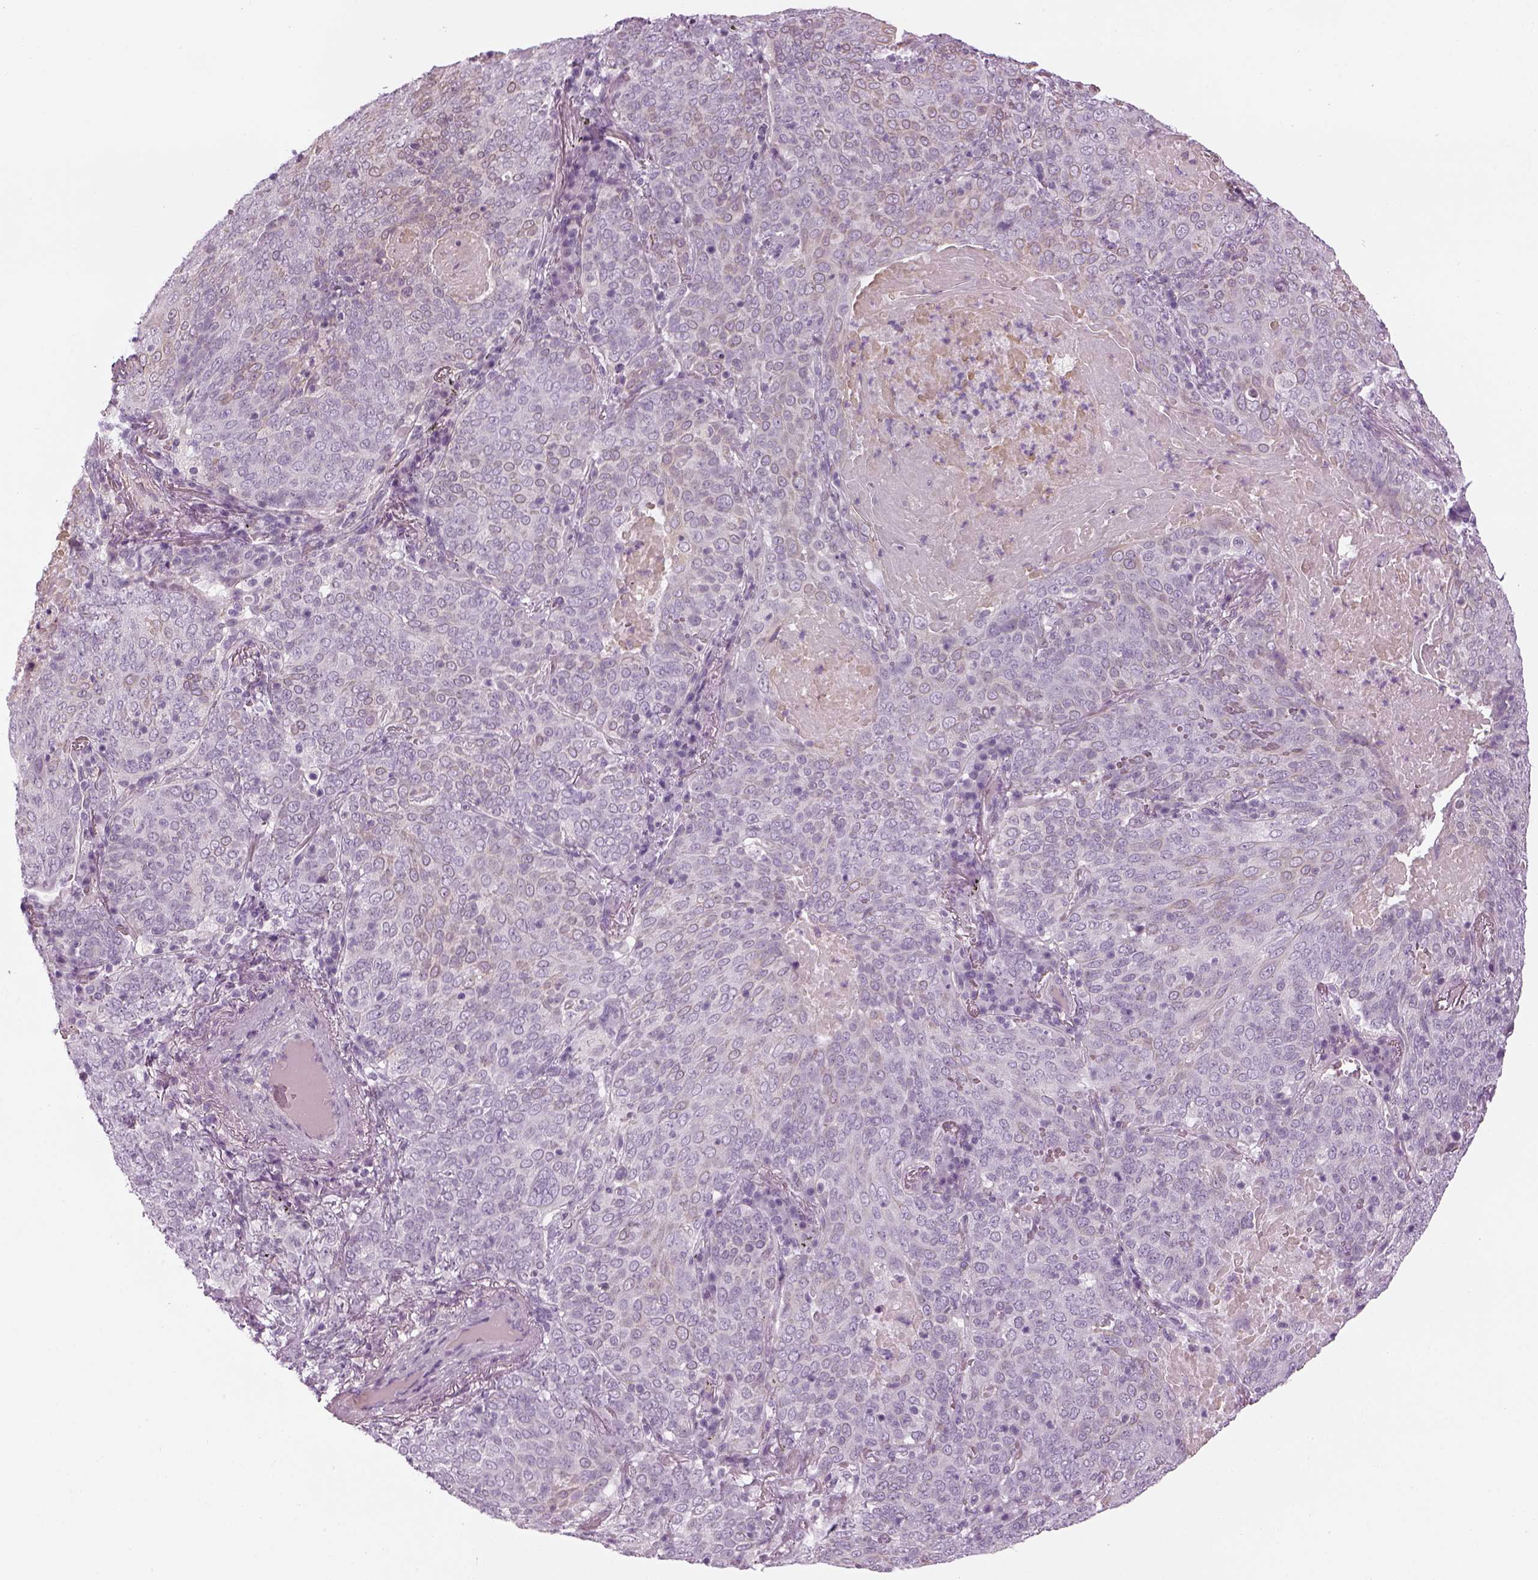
{"staining": {"intensity": "negative", "quantity": "none", "location": "none"}, "tissue": "lung cancer", "cell_type": "Tumor cells", "image_type": "cancer", "snomed": [{"axis": "morphology", "description": "Squamous cell carcinoma, NOS"}, {"axis": "topography", "description": "Lung"}], "caption": "This is an IHC micrograph of human squamous cell carcinoma (lung). There is no expression in tumor cells.", "gene": "LRRIQ3", "patient": {"sex": "male", "age": 82}}